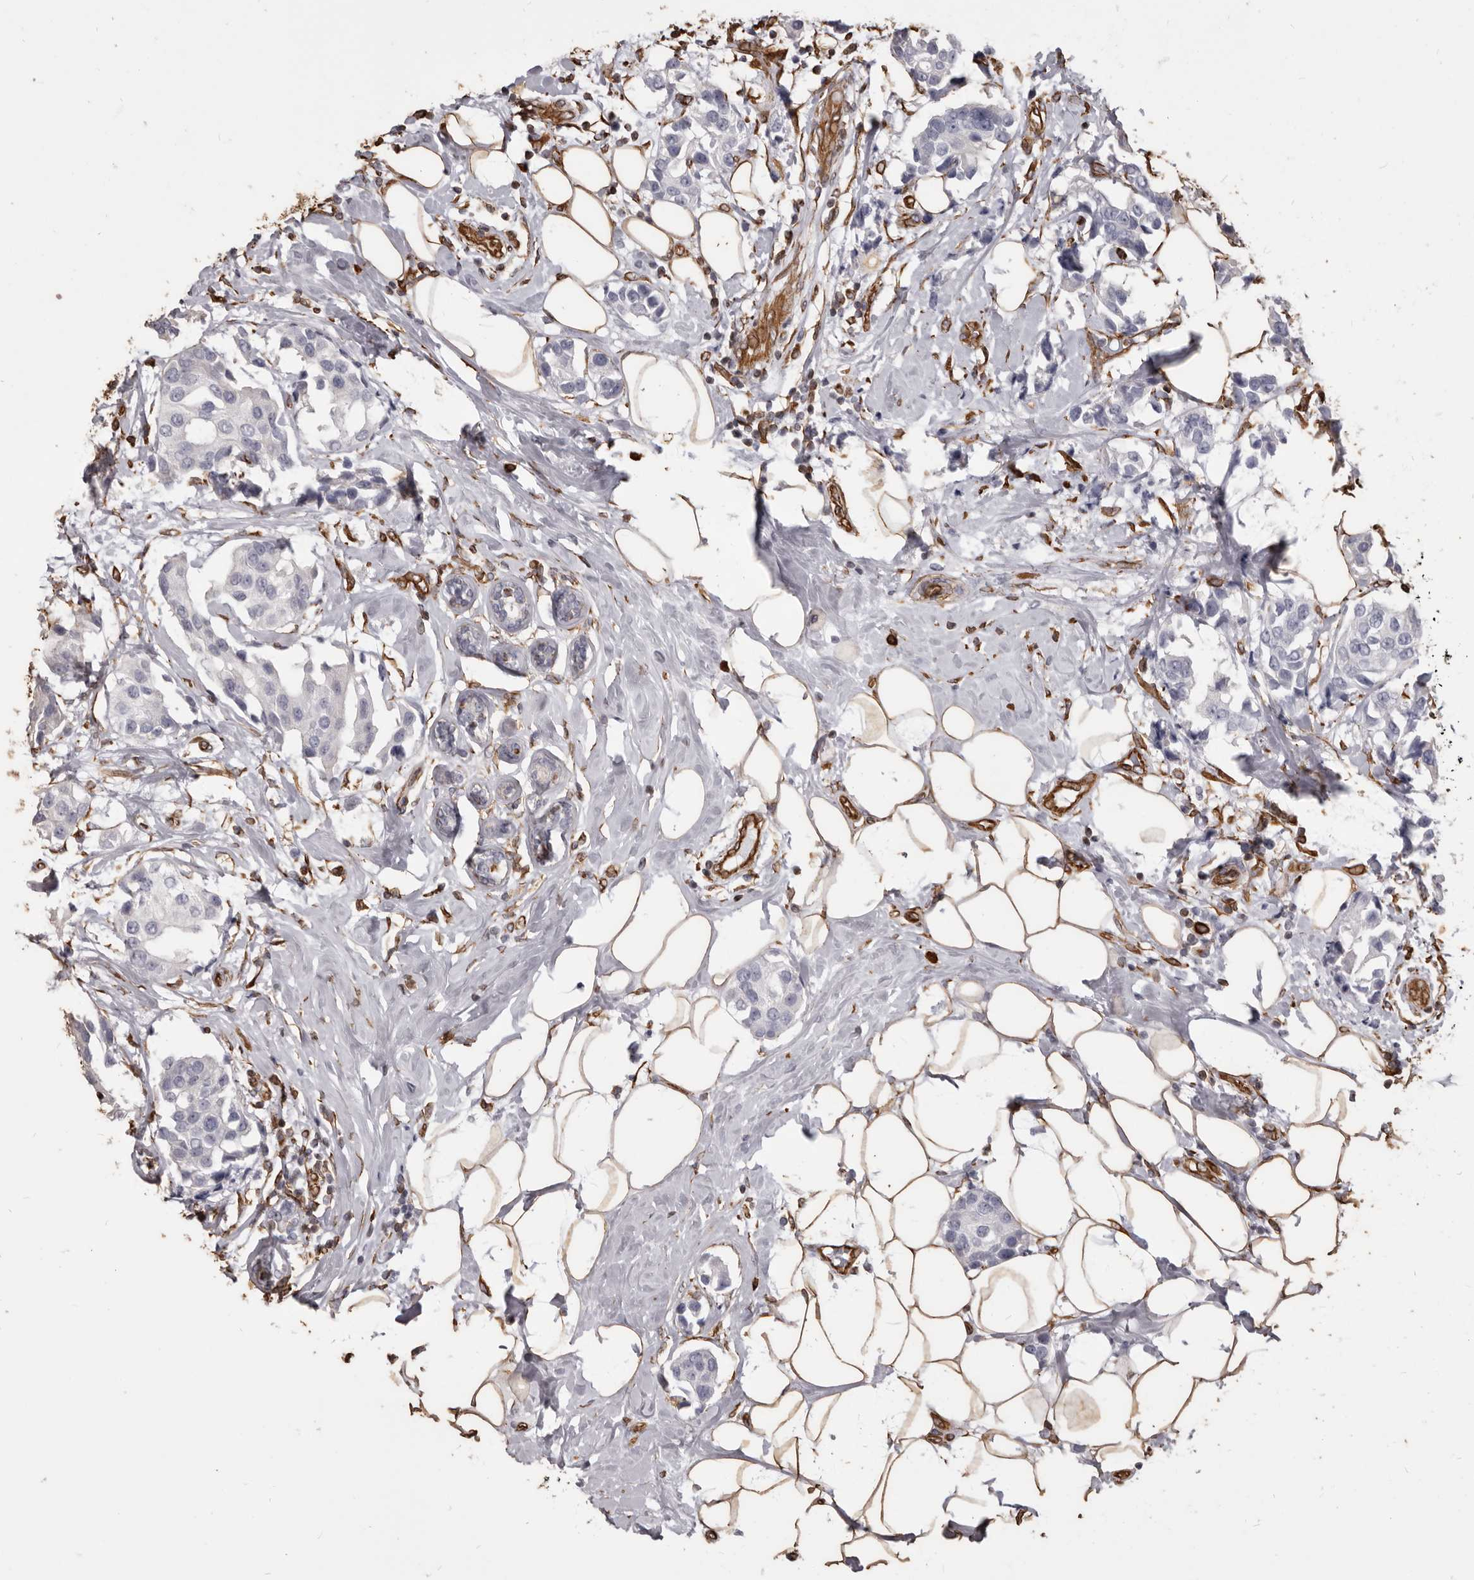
{"staining": {"intensity": "negative", "quantity": "none", "location": "none"}, "tissue": "breast cancer", "cell_type": "Tumor cells", "image_type": "cancer", "snomed": [{"axis": "morphology", "description": "Normal tissue, NOS"}, {"axis": "morphology", "description": "Duct carcinoma"}, {"axis": "topography", "description": "Breast"}], "caption": "The histopathology image displays no significant expression in tumor cells of invasive ductal carcinoma (breast).", "gene": "MTURN", "patient": {"sex": "female", "age": 39}}